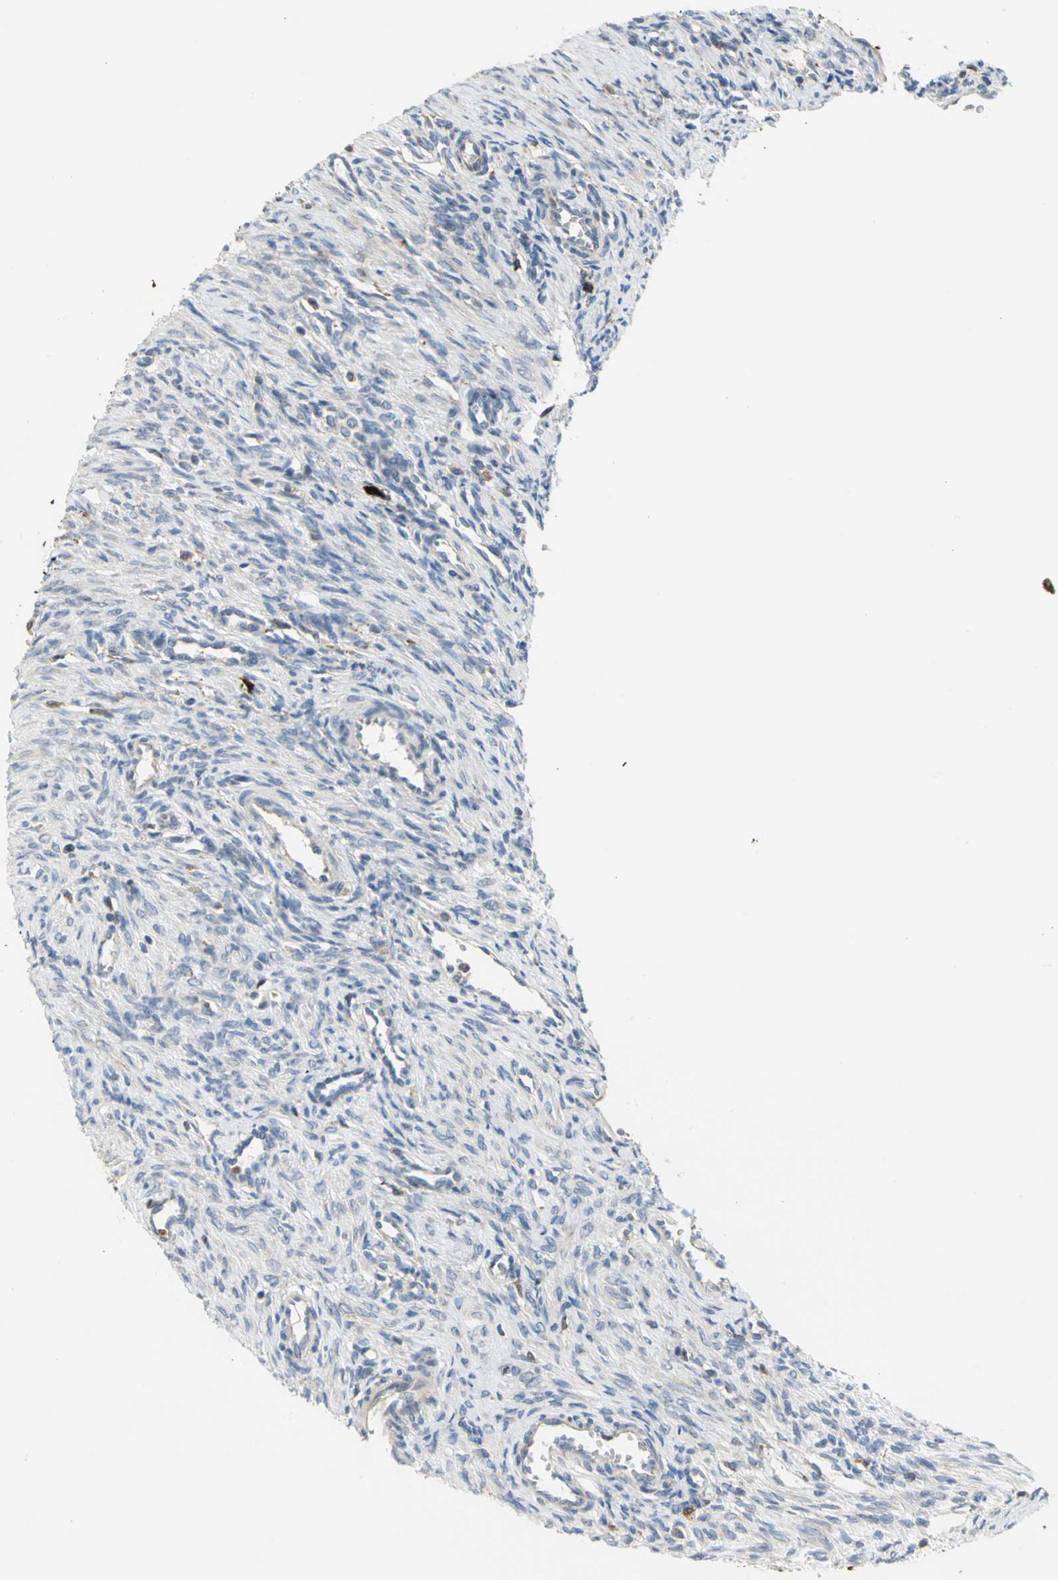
{"staining": {"intensity": "moderate", "quantity": ">75%", "location": "cytoplasmic/membranous"}, "tissue": "ovary", "cell_type": "Follicle cells", "image_type": "normal", "snomed": [{"axis": "morphology", "description": "Normal tissue, NOS"}, {"axis": "topography", "description": "Ovary"}], "caption": "The immunohistochemical stain highlights moderate cytoplasmic/membranous positivity in follicle cells of normal ovary.", "gene": "SDF2L1", "patient": {"sex": "female", "age": 33}}